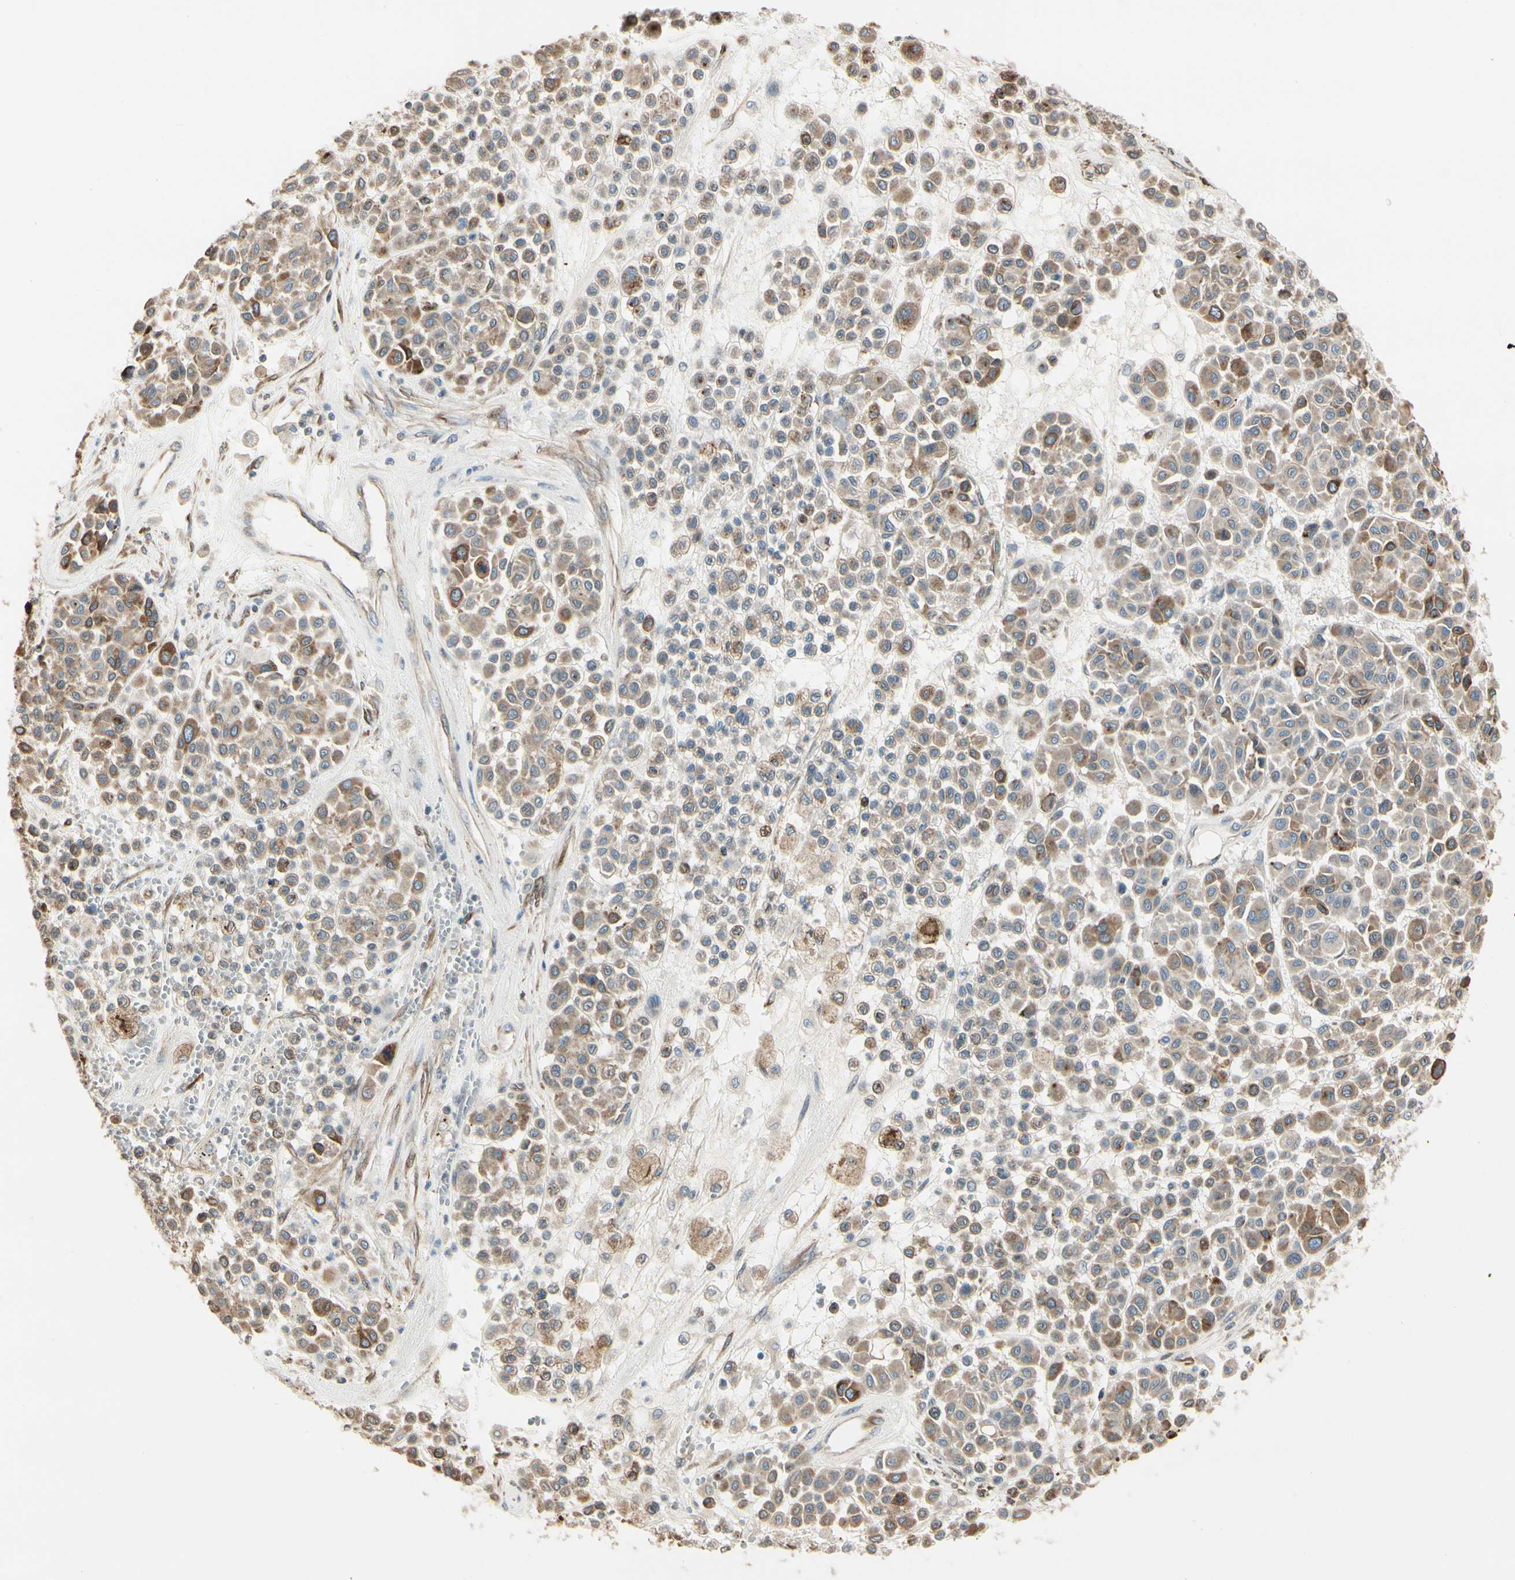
{"staining": {"intensity": "moderate", "quantity": "25%-75%", "location": "cytoplasmic/membranous"}, "tissue": "melanoma", "cell_type": "Tumor cells", "image_type": "cancer", "snomed": [{"axis": "morphology", "description": "Malignant melanoma, Metastatic site"}, {"axis": "topography", "description": "Soft tissue"}], "caption": "IHC of human melanoma displays medium levels of moderate cytoplasmic/membranous positivity in approximately 25%-75% of tumor cells.", "gene": "NUCB2", "patient": {"sex": "male", "age": 41}}